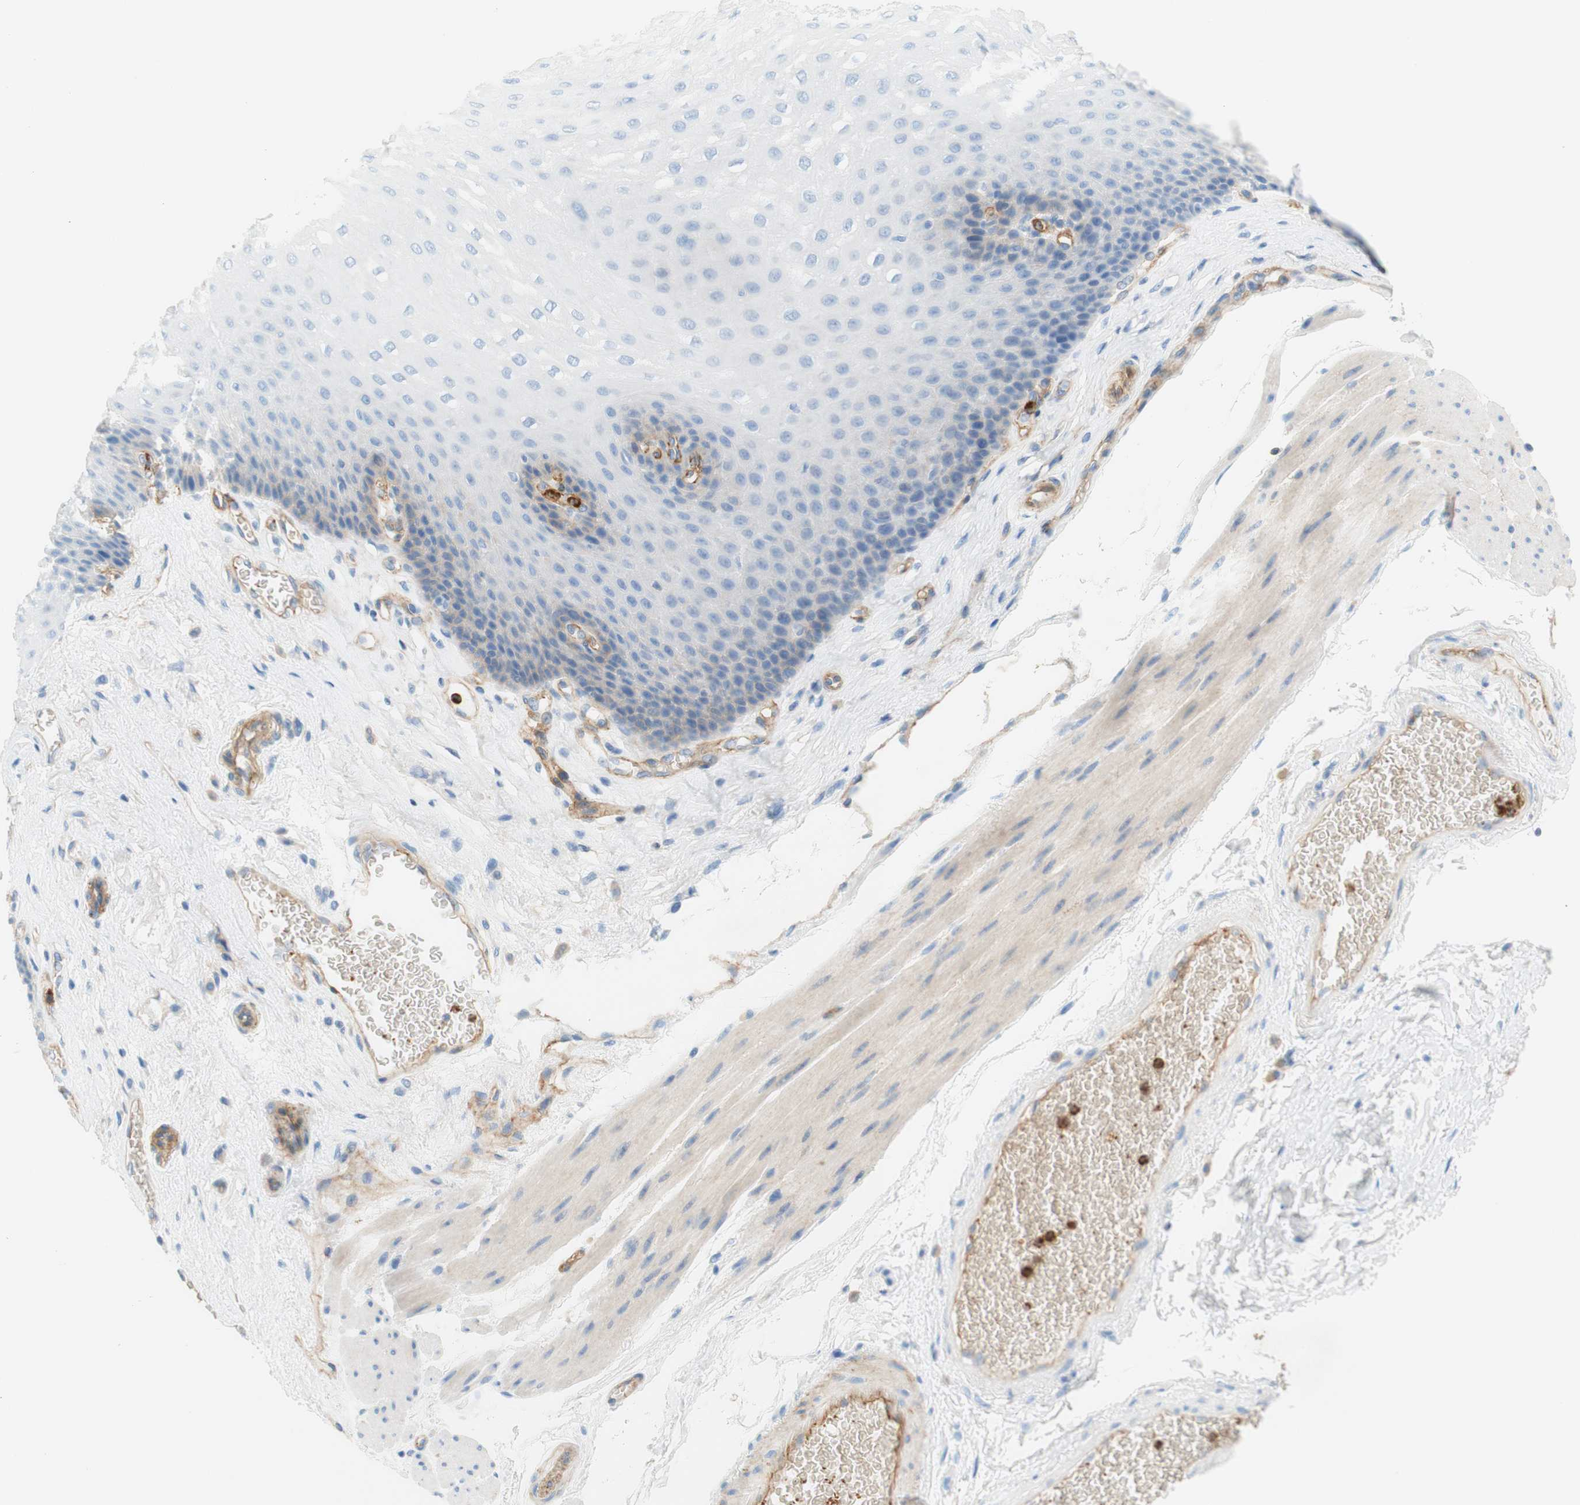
{"staining": {"intensity": "weak", "quantity": "<25%", "location": "cytoplasmic/membranous"}, "tissue": "esophagus", "cell_type": "Squamous epithelial cells", "image_type": "normal", "snomed": [{"axis": "morphology", "description": "Normal tissue, NOS"}, {"axis": "topography", "description": "Esophagus"}], "caption": "IHC of benign human esophagus exhibits no staining in squamous epithelial cells.", "gene": "STOM", "patient": {"sex": "female", "age": 72}}